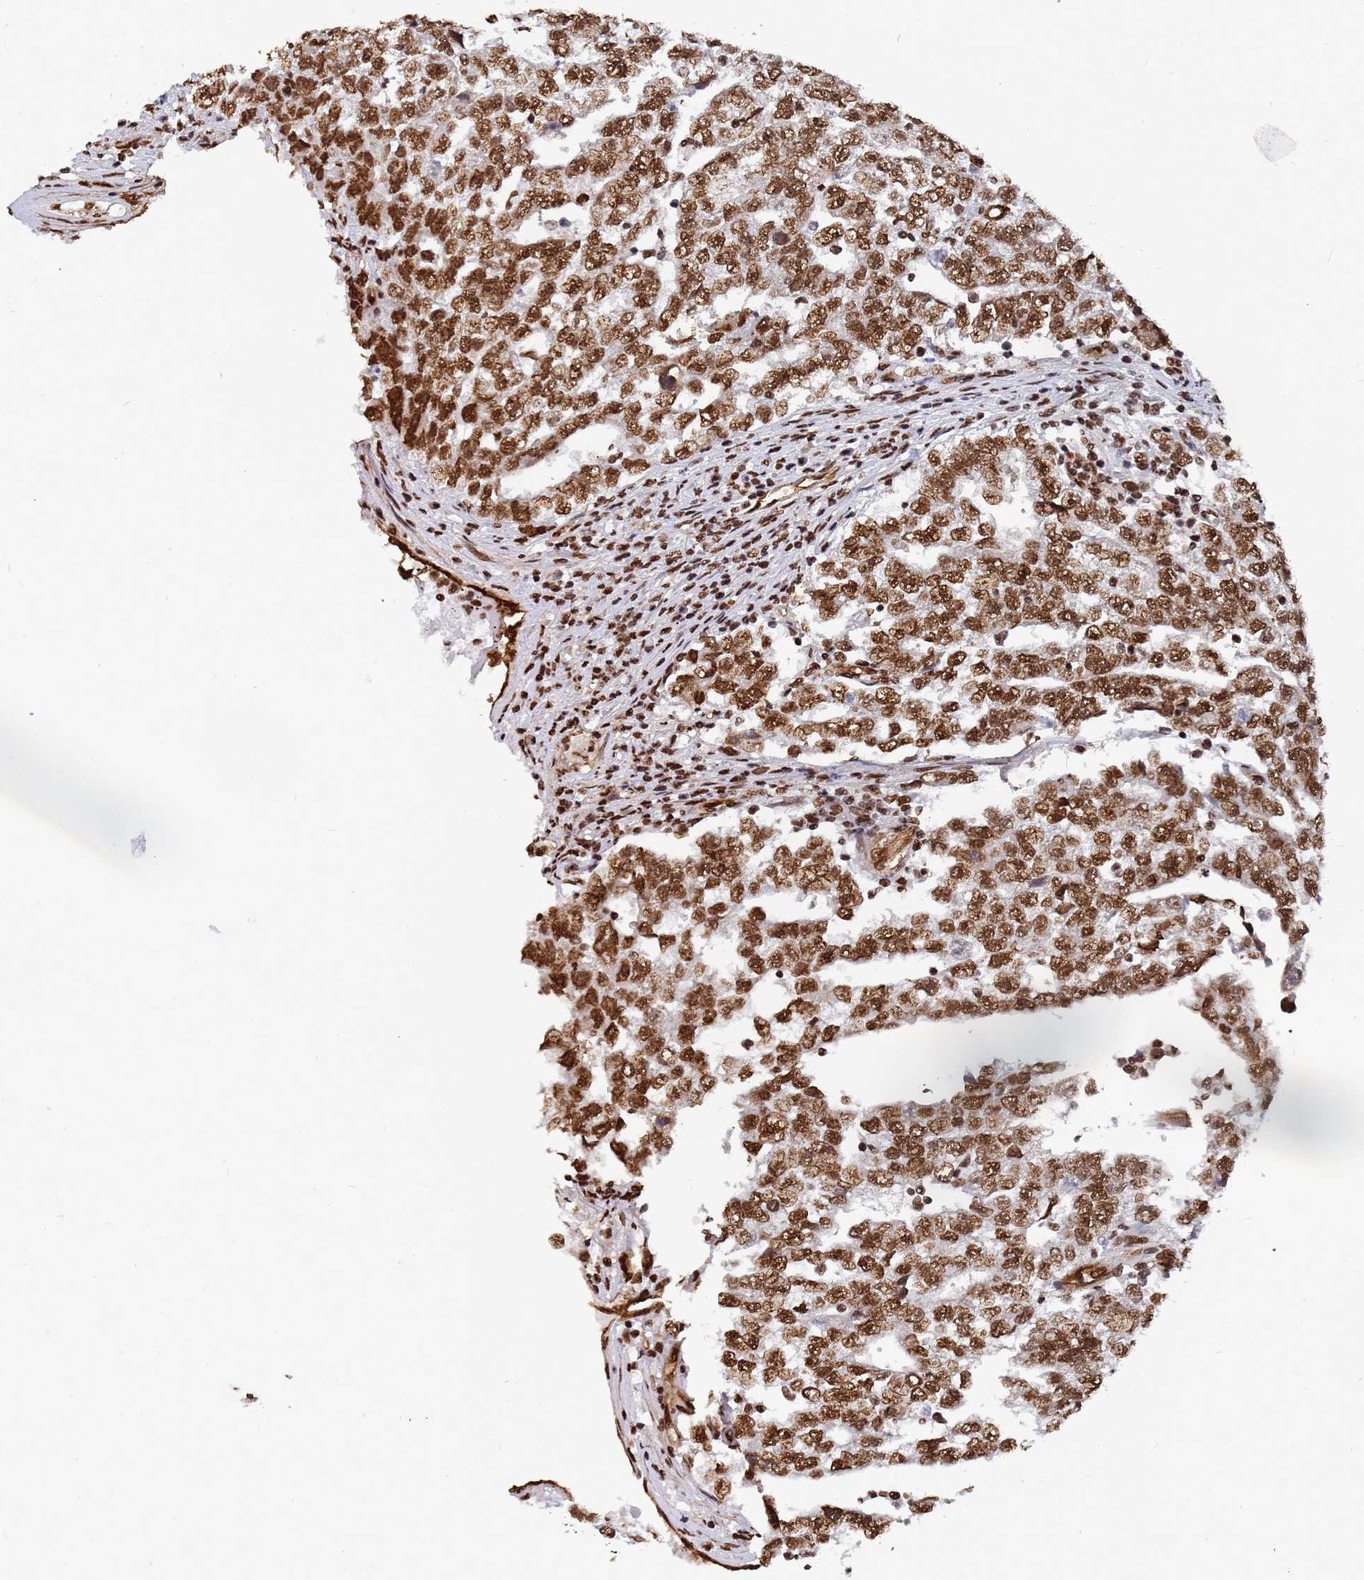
{"staining": {"intensity": "strong", "quantity": ">75%", "location": "nuclear"}, "tissue": "testis cancer", "cell_type": "Tumor cells", "image_type": "cancer", "snomed": [{"axis": "morphology", "description": "Carcinoma, Embryonal, NOS"}, {"axis": "topography", "description": "Testis"}], "caption": "Immunohistochemistry (IHC) of human testis cancer shows high levels of strong nuclear staining in approximately >75% of tumor cells. The protein is shown in brown color, while the nuclei are stained blue.", "gene": "RAVER2", "patient": {"sex": "male", "age": 25}}